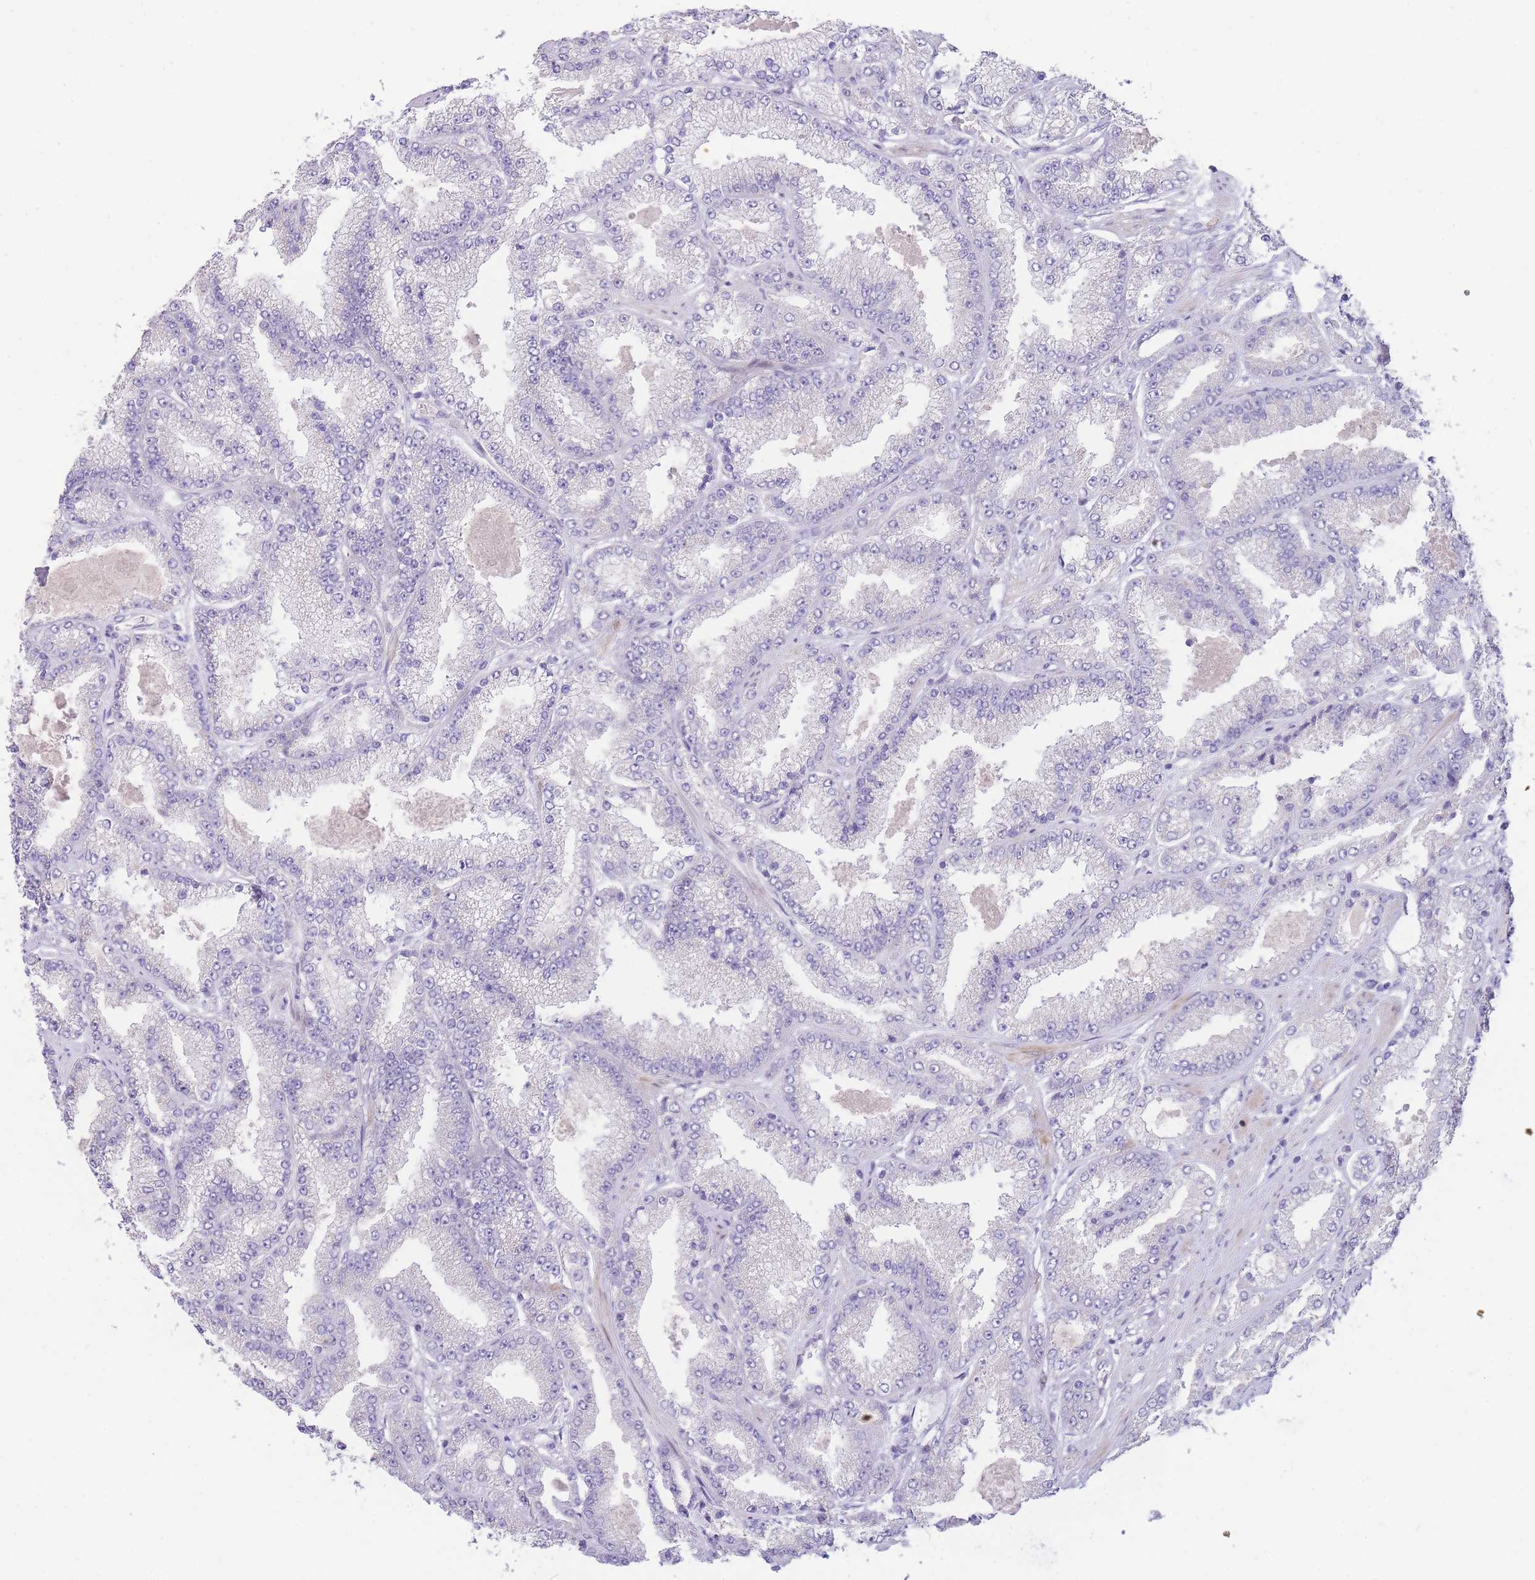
{"staining": {"intensity": "negative", "quantity": "none", "location": "none"}, "tissue": "prostate cancer", "cell_type": "Tumor cells", "image_type": "cancer", "snomed": [{"axis": "morphology", "description": "Adenocarcinoma, High grade"}, {"axis": "topography", "description": "Prostate"}], "caption": "High magnification brightfield microscopy of high-grade adenocarcinoma (prostate) stained with DAB (brown) and counterstained with hematoxylin (blue): tumor cells show no significant expression.", "gene": "SHCBP1", "patient": {"sex": "male", "age": 68}}